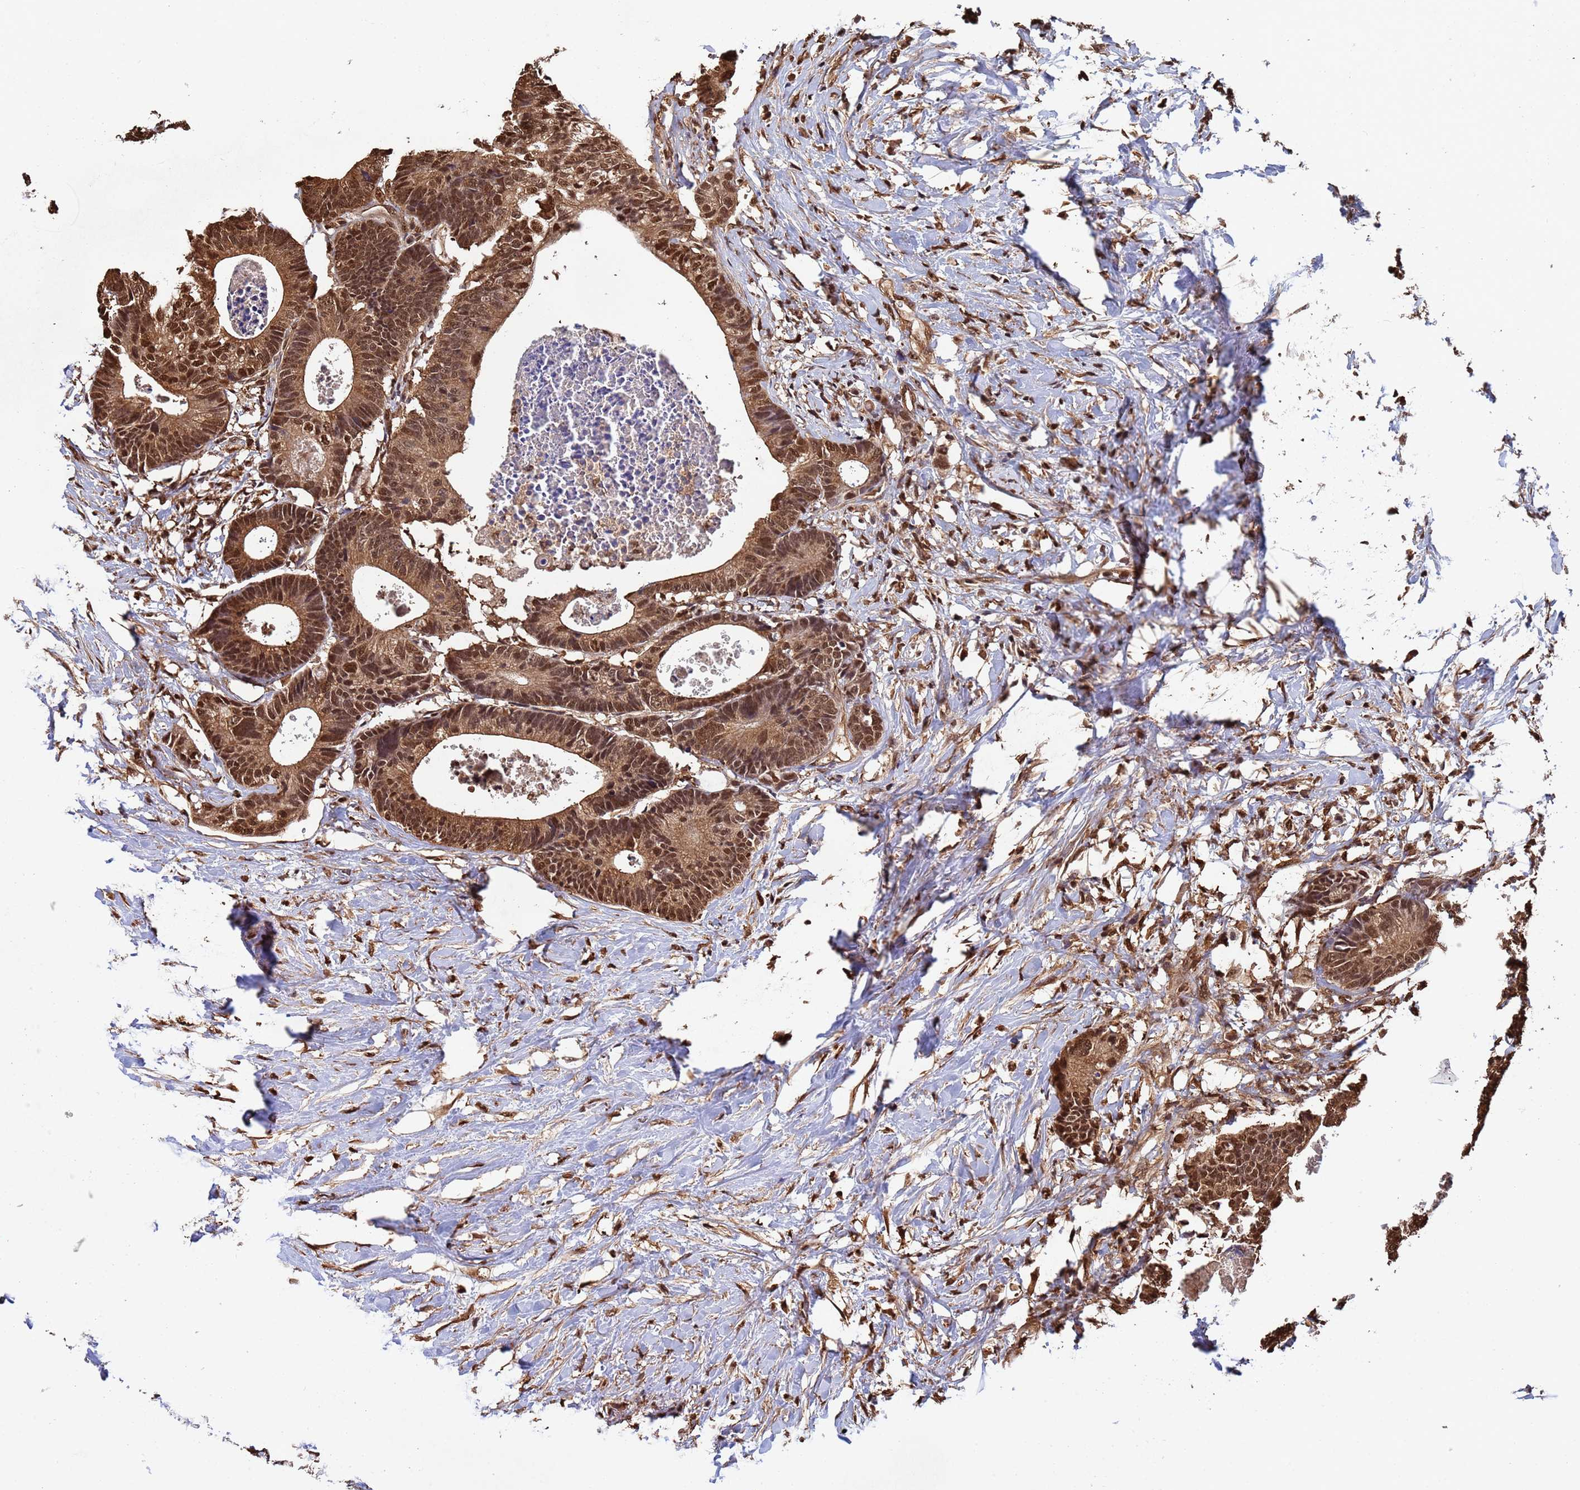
{"staining": {"intensity": "moderate", "quantity": ">75%", "location": "cytoplasmic/membranous,nuclear"}, "tissue": "colorectal cancer", "cell_type": "Tumor cells", "image_type": "cancer", "snomed": [{"axis": "morphology", "description": "Adenocarcinoma, NOS"}, {"axis": "topography", "description": "Colon"}], "caption": "DAB immunohistochemical staining of colorectal adenocarcinoma shows moderate cytoplasmic/membranous and nuclear protein expression in about >75% of tumor cells.", "gene": "SUMO4", "patient": {"sex": "female", "age": 57}}